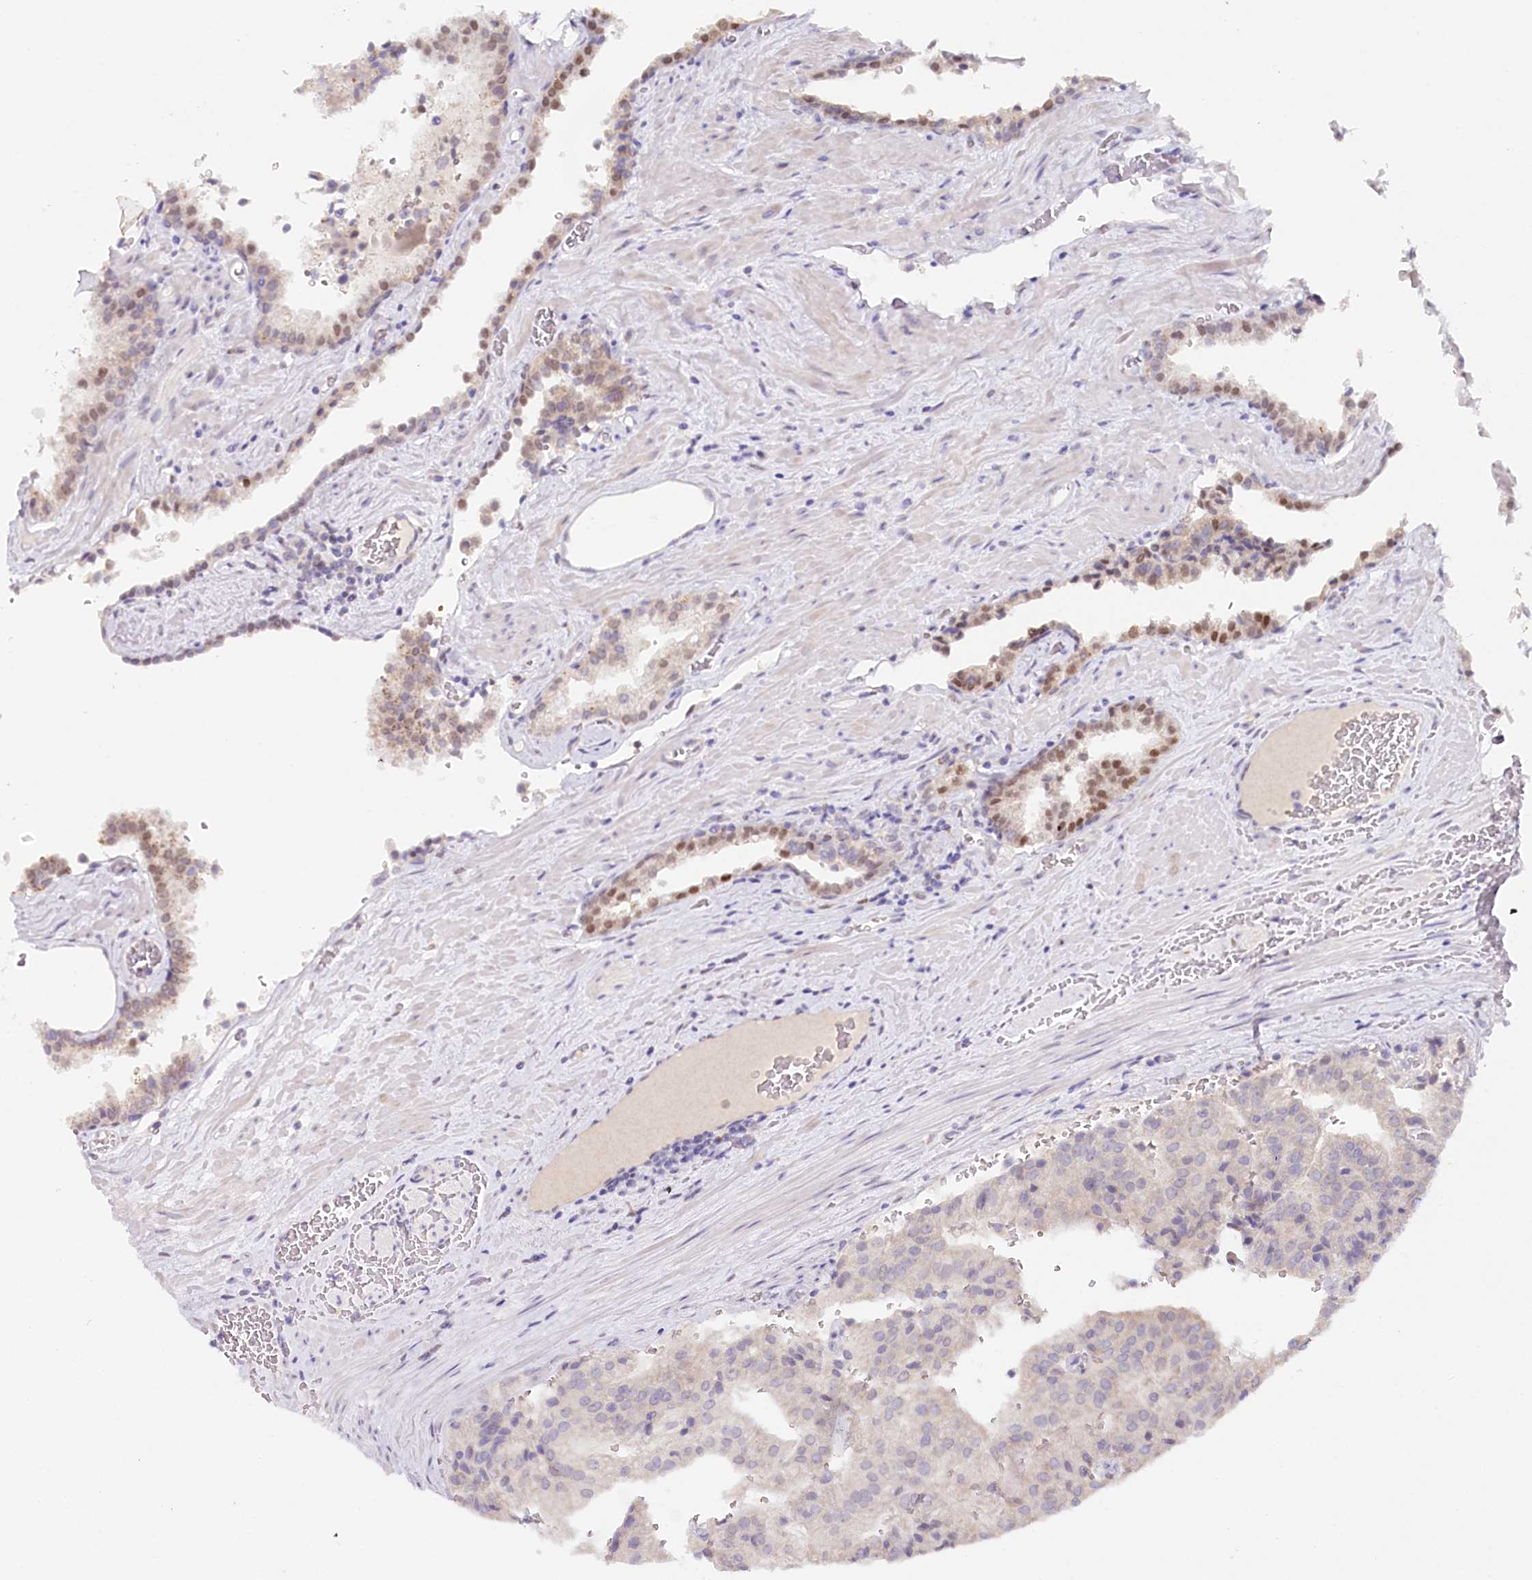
{"staining": {"intensity": "negative", "quantity": "none", "location": "none"}, "tissue": "prostate cancer", "cell_type": "Tumor cells", "image_type": "cancer", "snomed": [{"axis": "morphology", "description": "Adenocarcinoma, High grade"}, {"axis": "topography", "description": "Prostate"}], "caption": "There is no significant staining in tumor cells of prostate cancer.", "gene": "PSAPL1", "patient": {"sex": "male", "age": 68}}